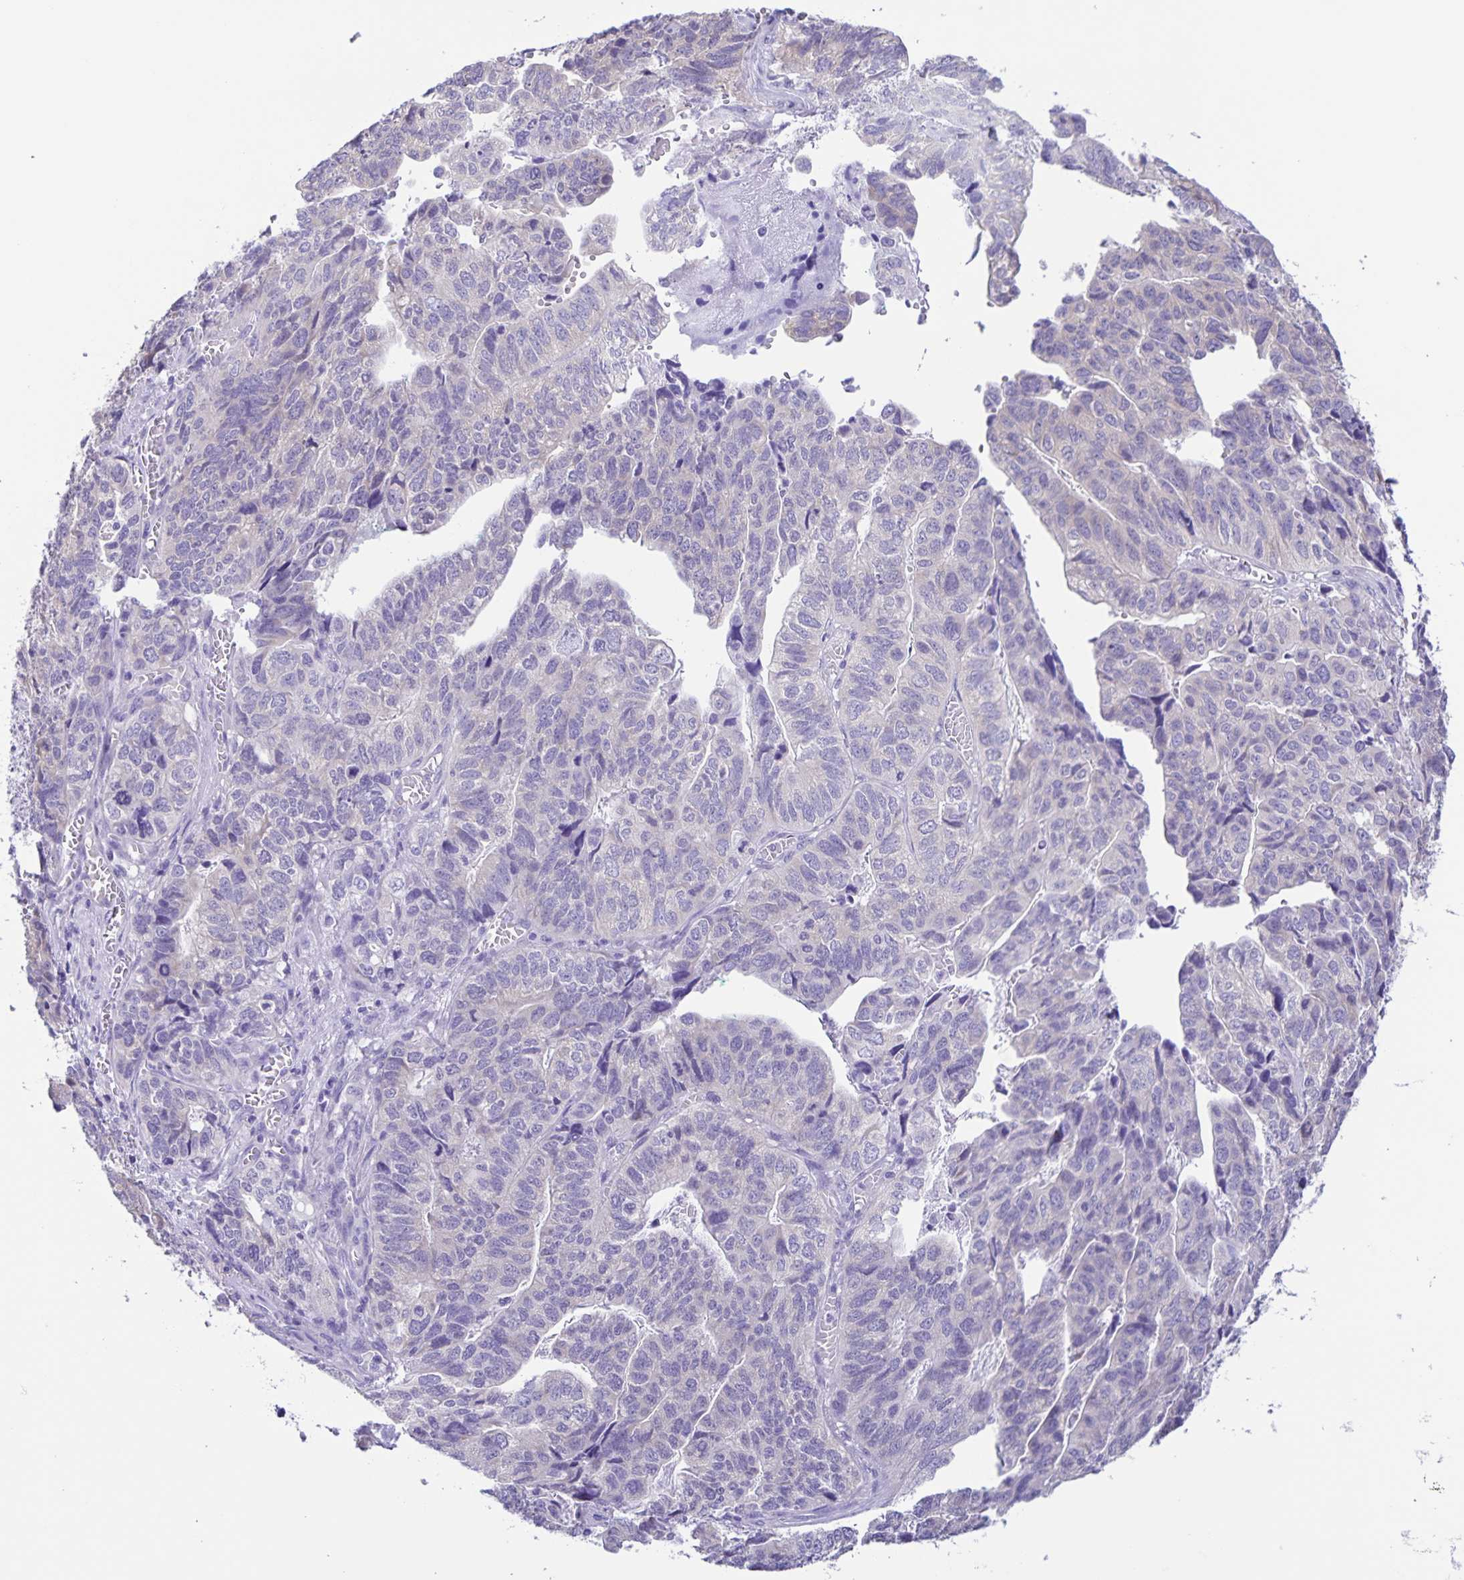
{"staining": {"intensity": "negative", "quantity": "none", "location": "none"}, "tissue": "stomach cancer", "cell_type": "Tumor cells", "image_type": "cancer", "snomed": [{"axis": "morphology", "description": "Adenocarcinoma, NOS"}, {"axis": "topography", "description": "Stomach, upper"}], "caption": "Protein analysis of adenocarcinoma (stomach) exhibits no significant staining in tumor cells. The staining is performed using DAB brown chromogen with nuclei counter-stained in using hematoxylin.", "gene": "CAPSL", "patient": {"sex": "female", "age": 67}}